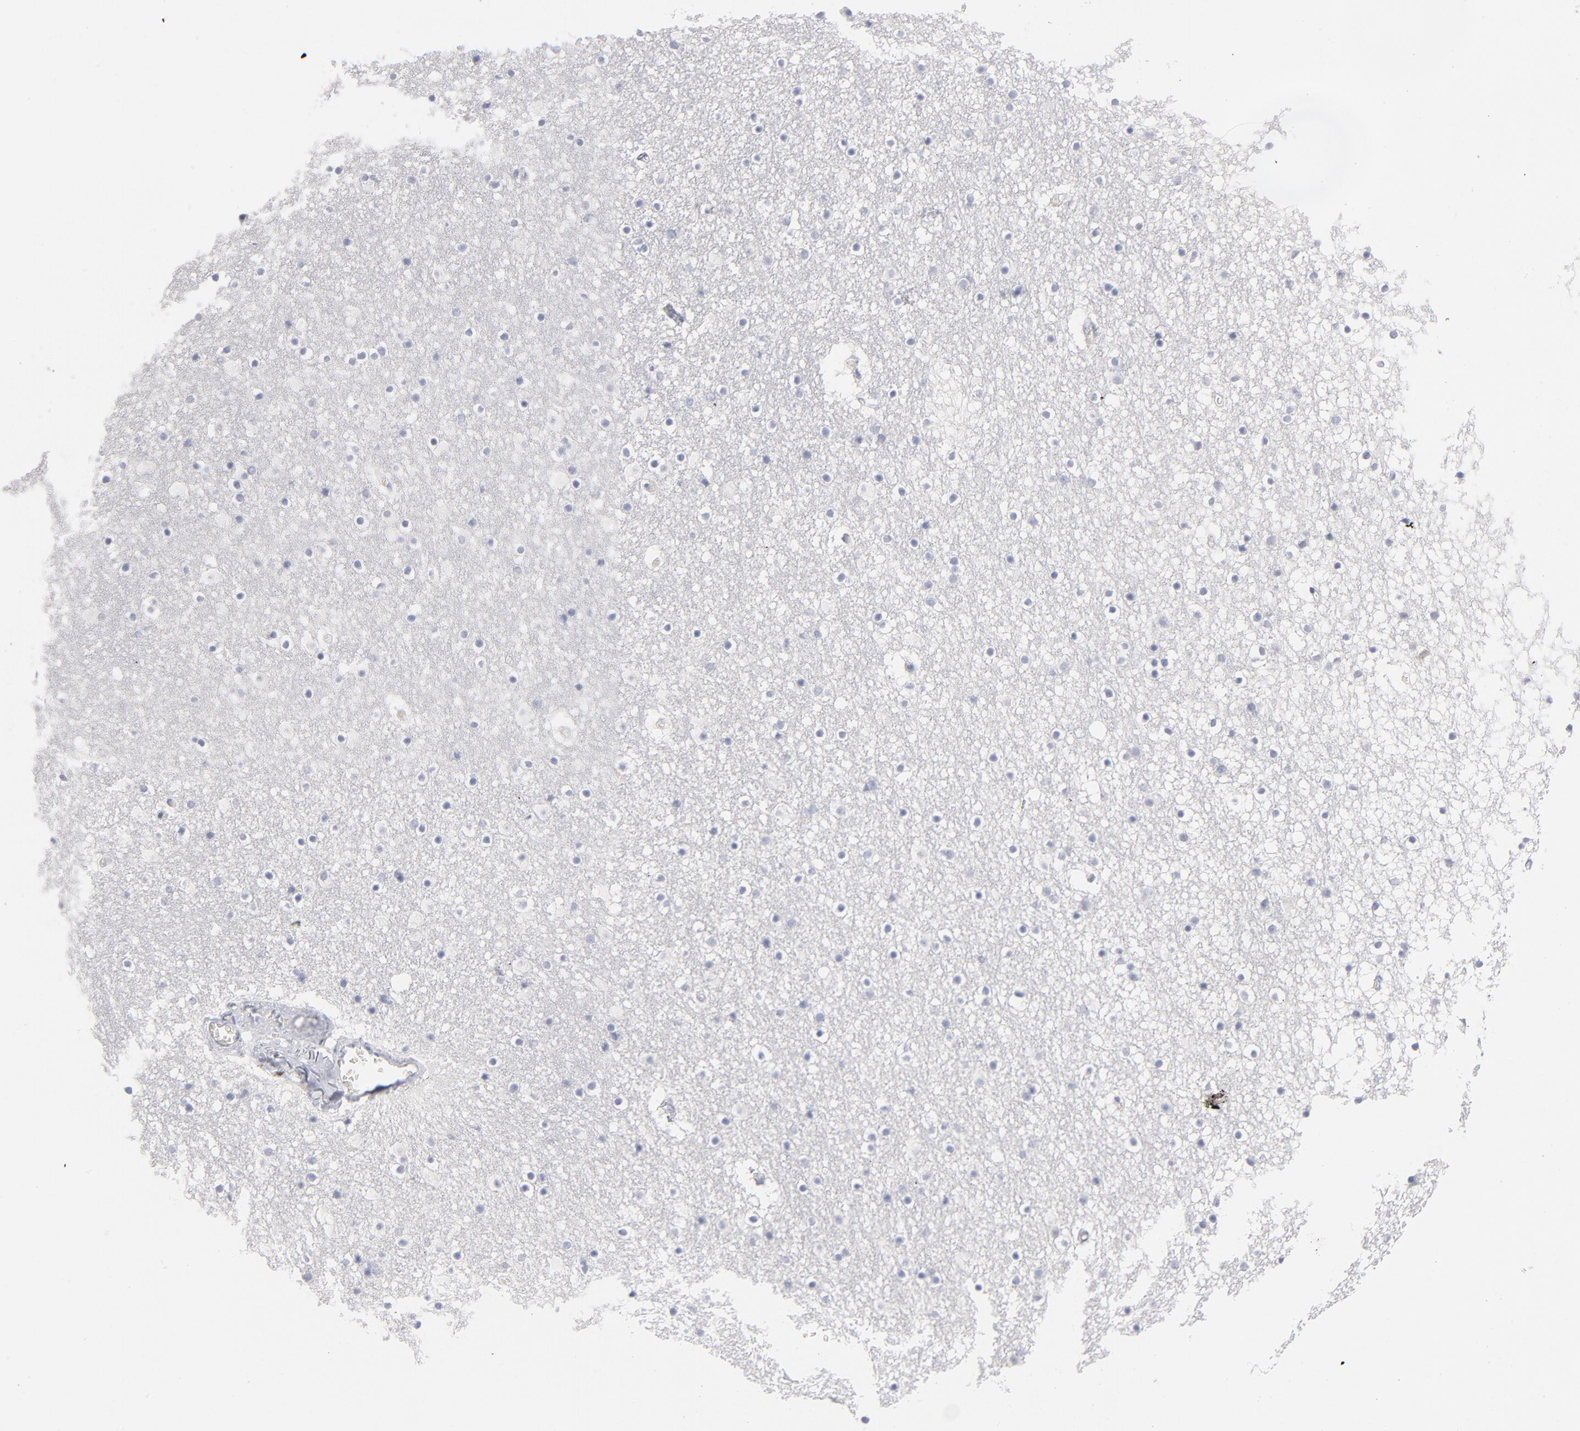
{"staining": {"intensity": "negative", "quantity": "none", "location": "none"}, "tissue": "caudate", "cell_type": "Glial cells", "image_type": "normal", "snomed": [{"axis": "morphology", "description": "Normal tissue, NOS"}, {"axis": "topography", "description": "Lateral ventricle wall"}], "caption": "Immunohistochemical staining of benign human caudate exhibits no significant positivity in glial cells.", "gene": "MCM7", "patient": {"sex": "male", "age": 45}}